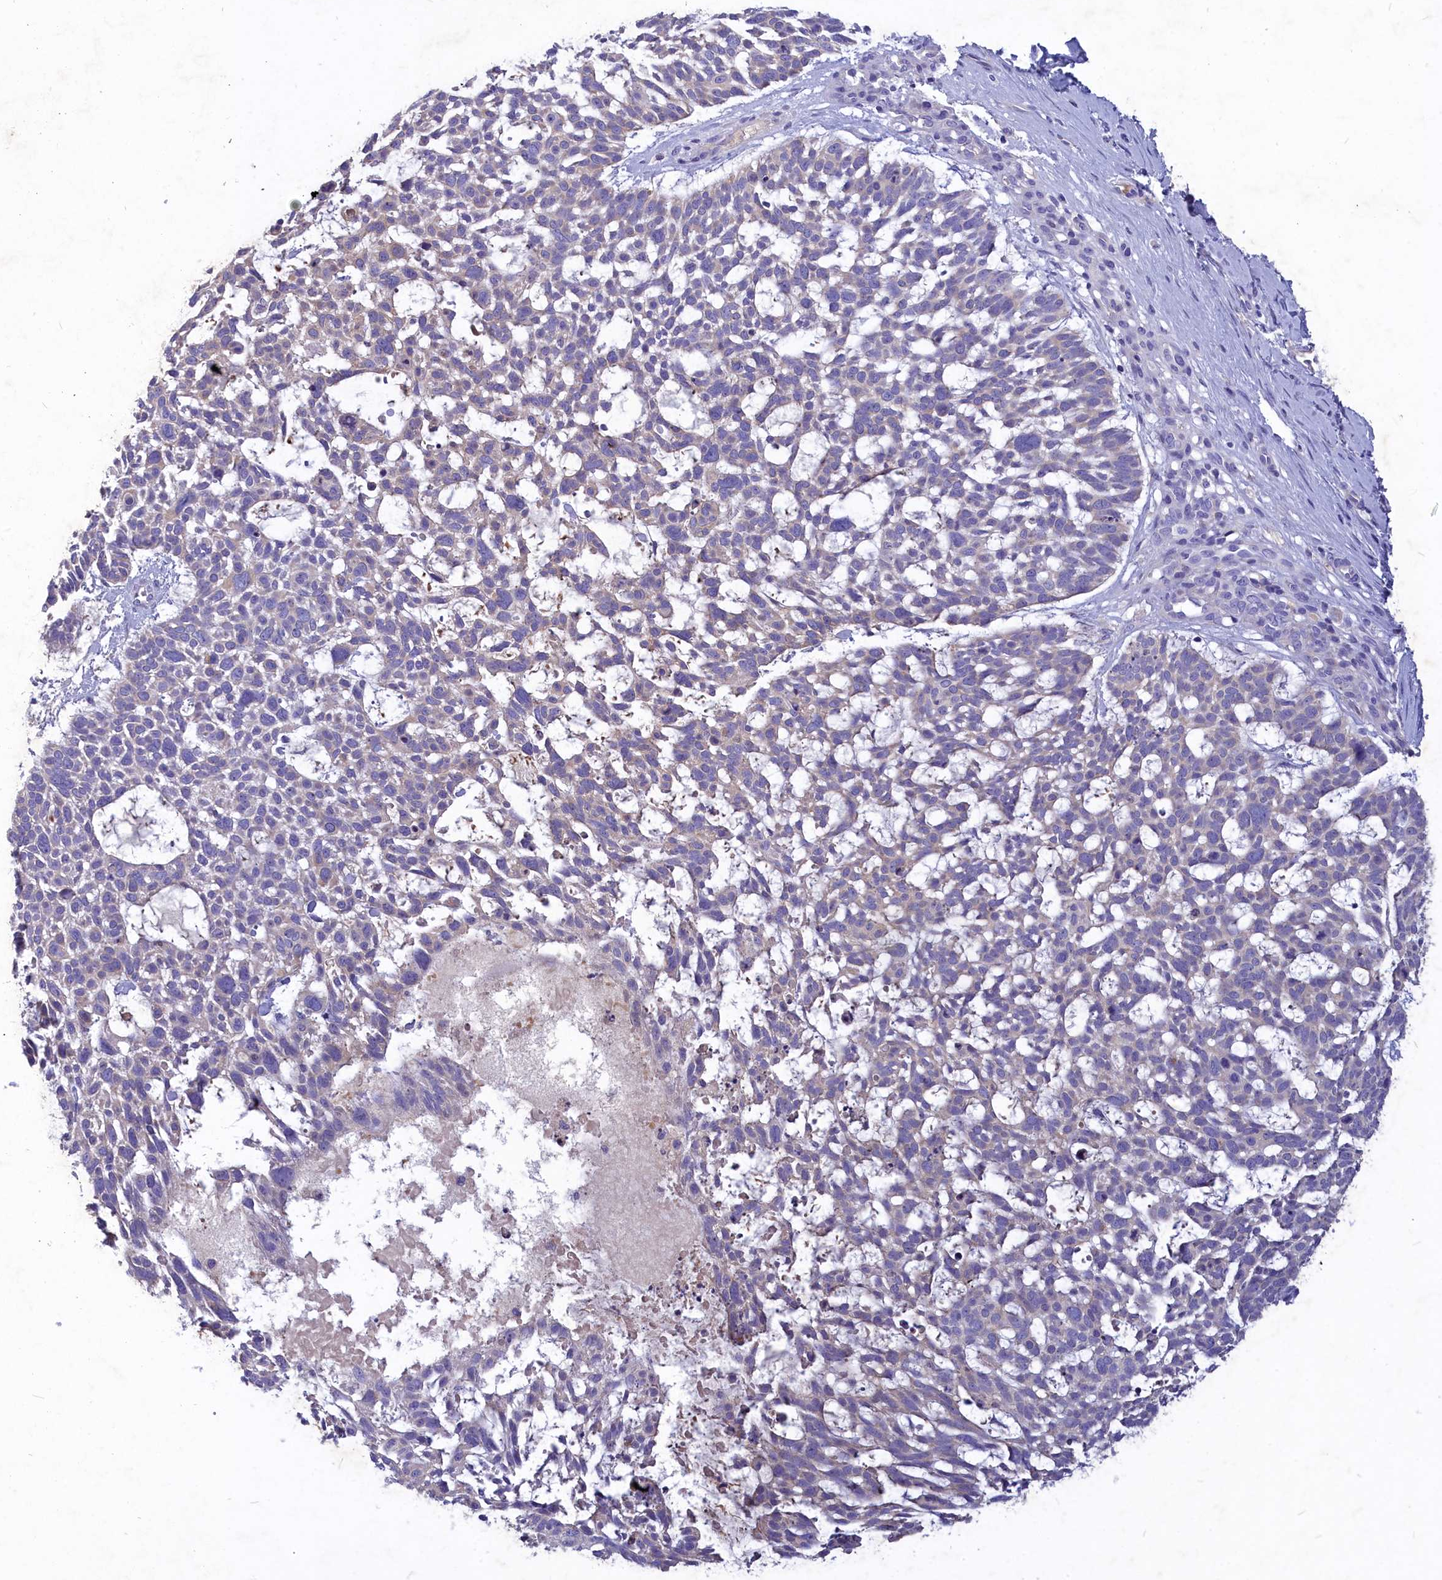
{"staining": {"intensity": "weak", "quantity": "<25%", "location": "cytoplasmic/membranous"}, "tissue": "skin cancer", "cell_type": "Tumor cells", "image_type": "cancer", "snomed": [{"axis": "morphology", "description": "Basal cell carcinoma"}, {"axis": "topography", "description": "Skin"}], "caption": "An immunohistochemistry photomicrograph of skin cancer is shown. There is no staining in tumor cells of skin cancer.", "gene": "DEFB119", "patient": {"sex": "male", "age": 88}}